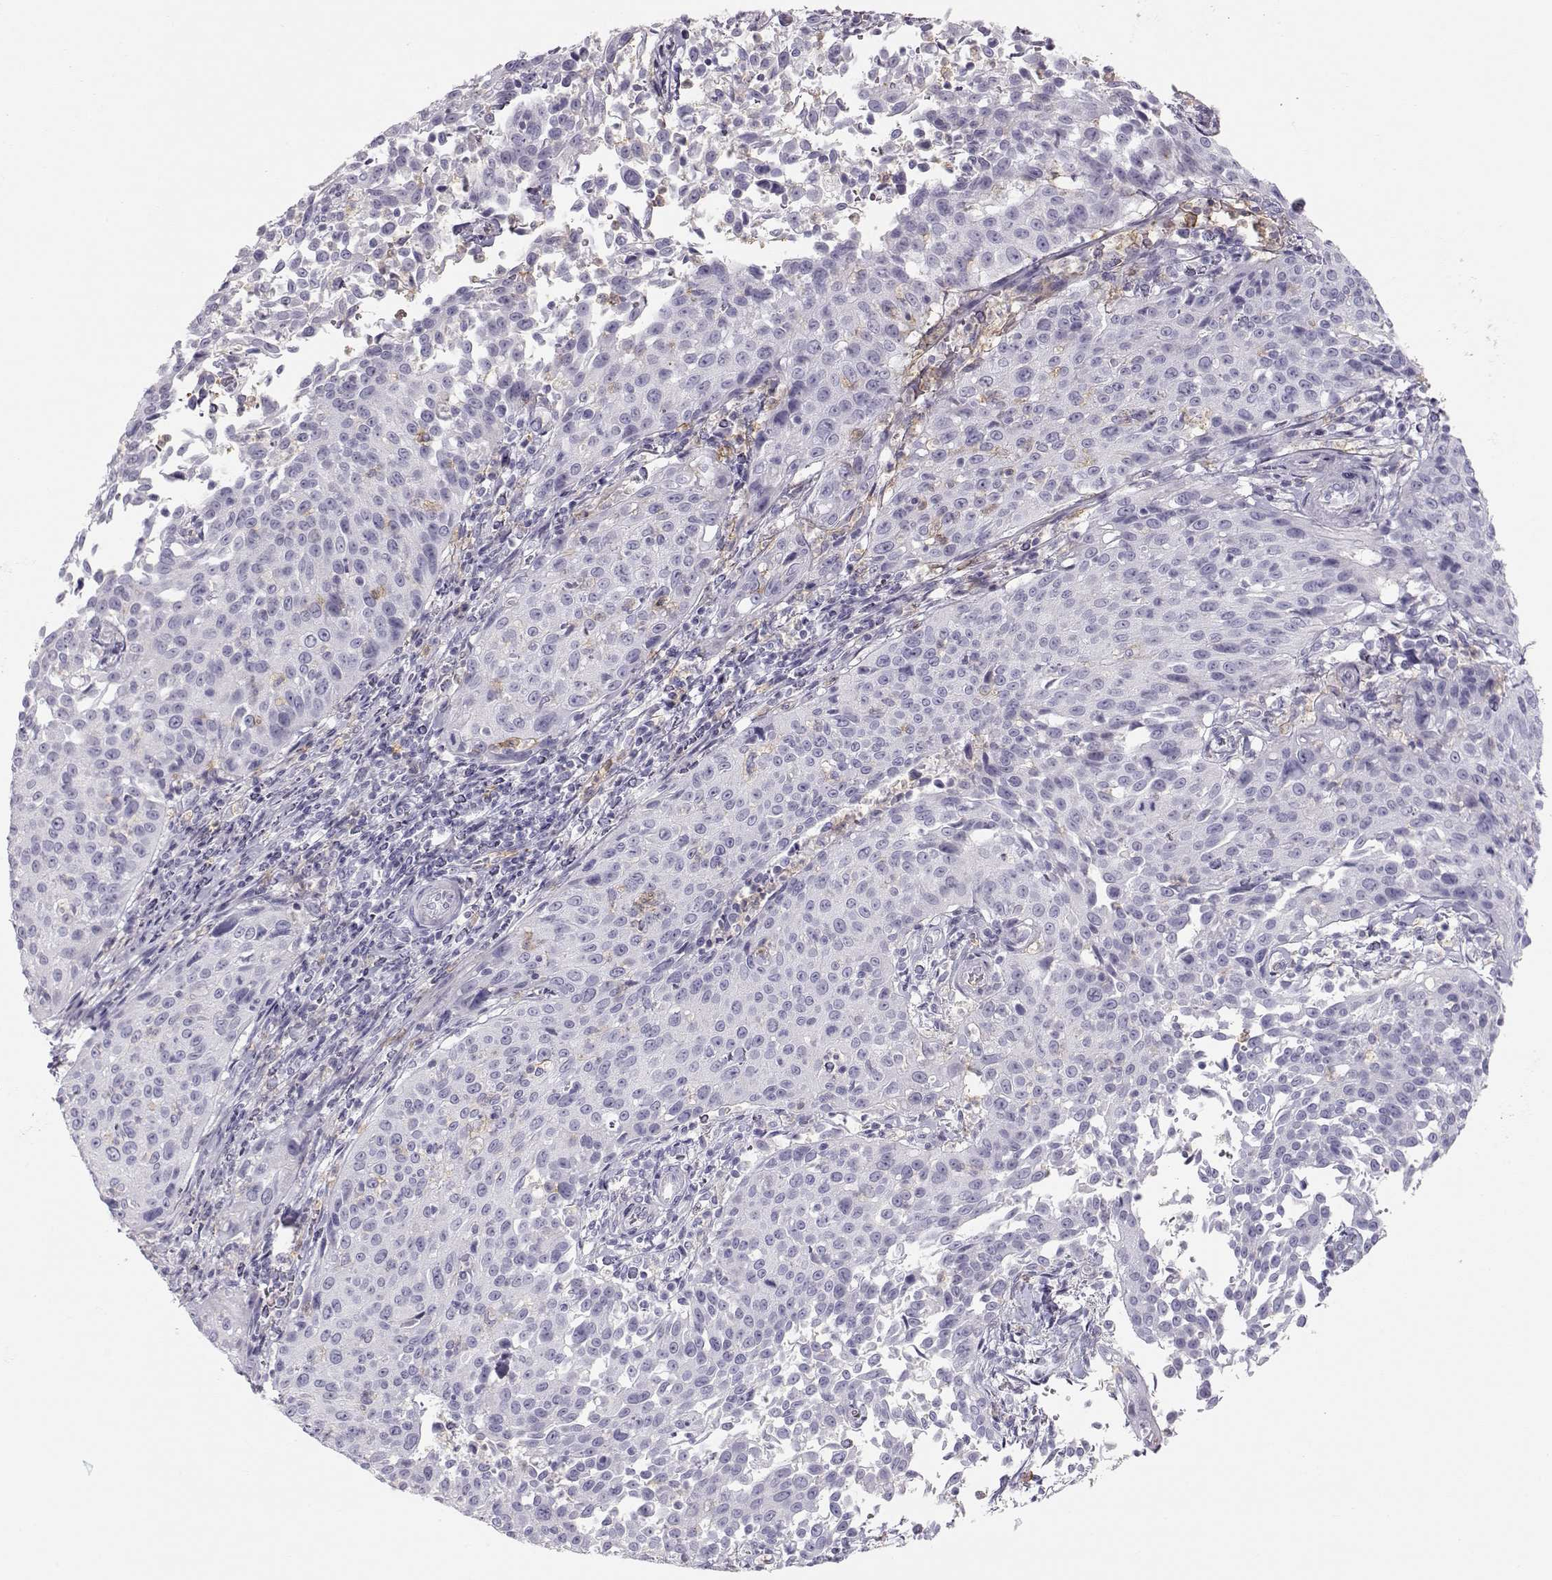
{"staining": {"intensity": "negative", "quantity": "none", "location": "none"}, "tissue": "cervical cancer", "cell_type": "Tumor cells", "image_type": "cancer", "snomed": [{"axis": "morphology", "description": "Squamous cell carcinoma, NOS"}, {"axis": "topography", "description": "Cervix"}], "caption": "This is an IHC micrograph of human squamous cell carcinoma (cervical). There is no staining in tumor cells.", "gene": "MIP", "patient": {"sex": "female", "age": 26}}